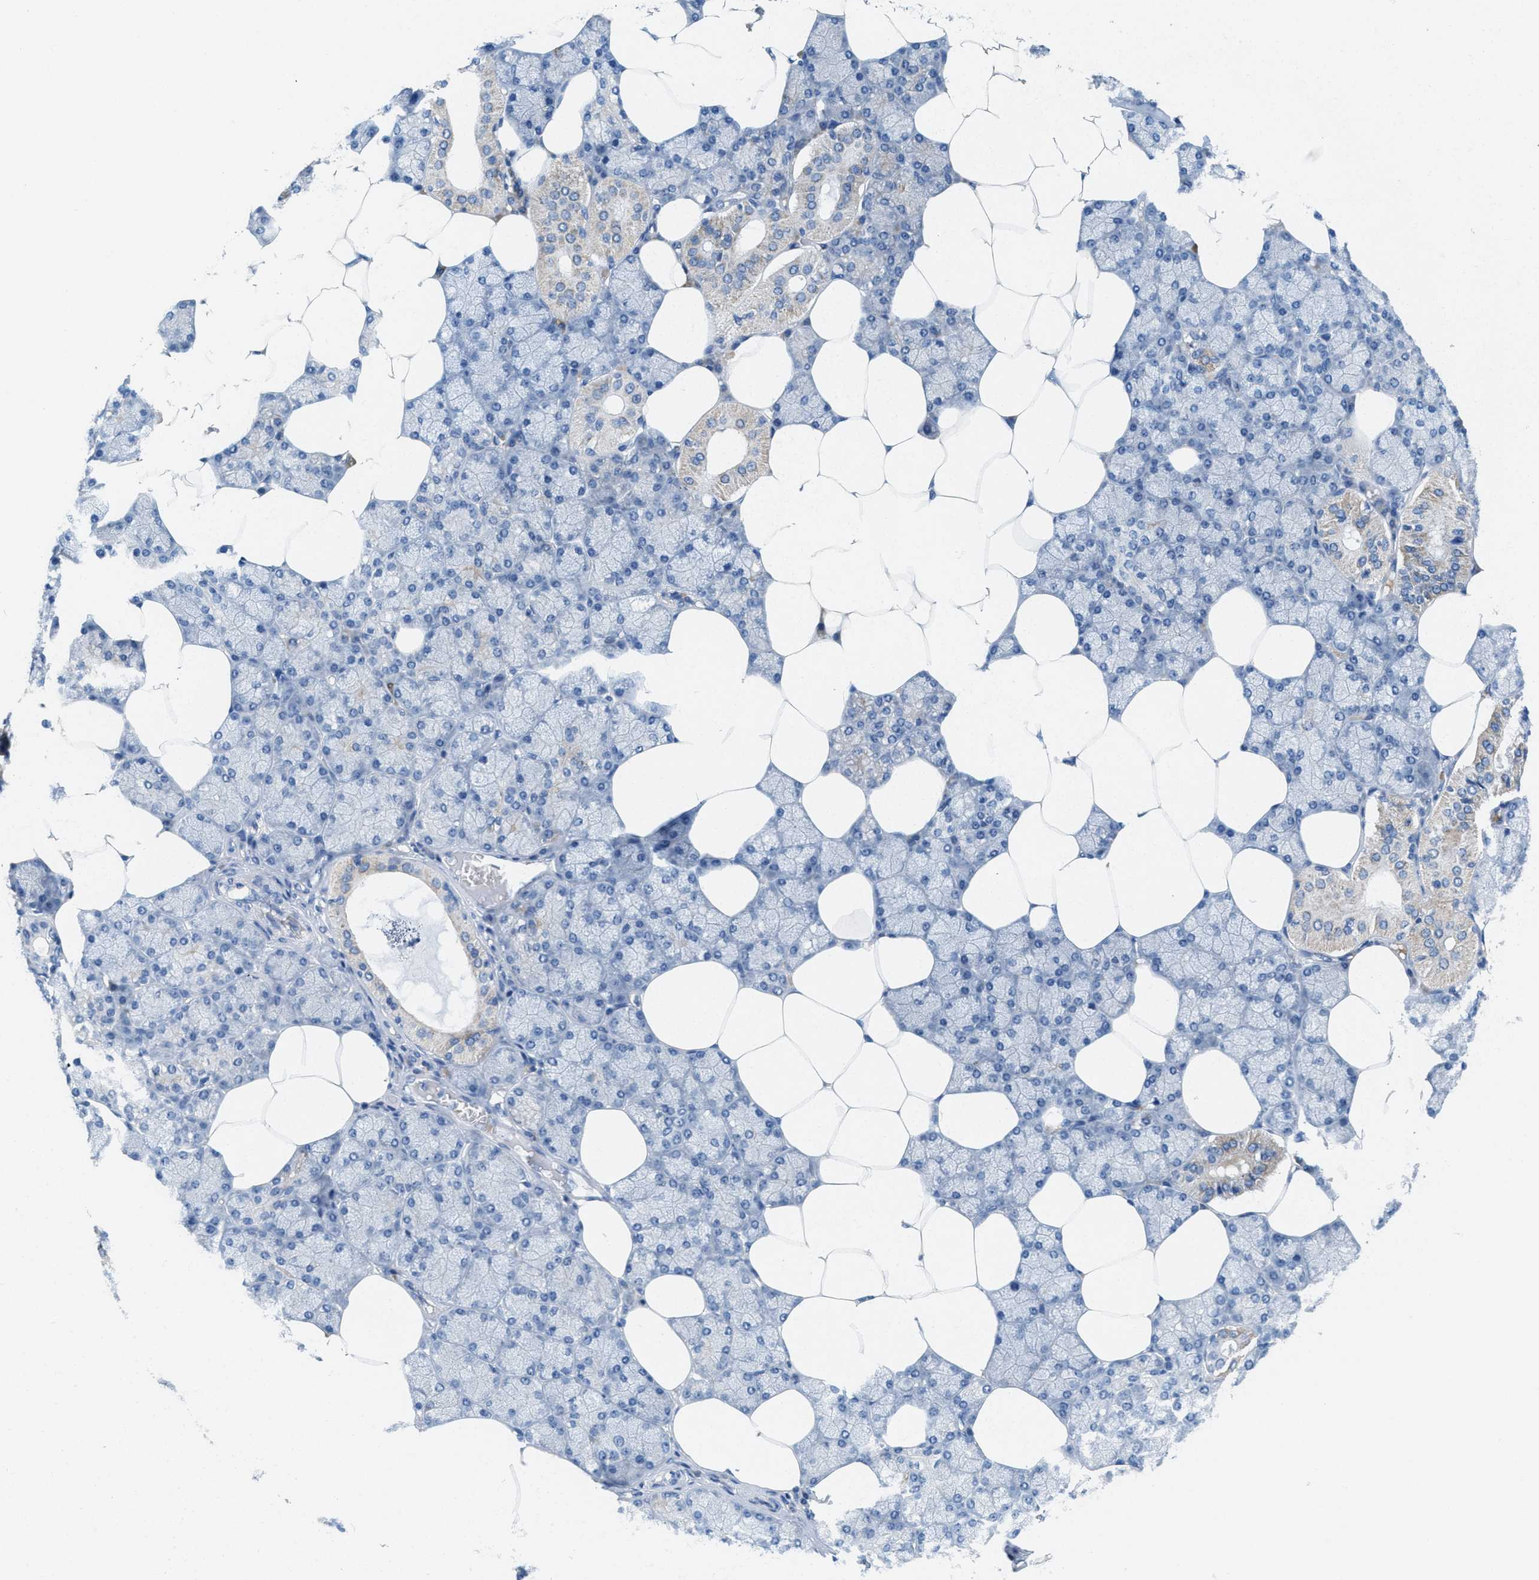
{"staining": {"intensity": "weak", "quantity": "<25%", "location": "cytoplasmic/membranous"}, "tissue": "salivary gland", "cell_type": "Glandular cells", "image_type": "normal", "snomed": [{"axis": "morphology", "description": "Normal tissue, NOS"}, {"axis": "topography", "description": "Salivary gland"}], "caption": "Normal salivary gland was stained to show a protein in brown. There is no significant expression in glandular cells. The staining is performed using DAB brown chromogen with nuclei counter-stained in using hematoxylin.", "gene": "DGKE", "patient": {"sex": "male", "age": 62}}